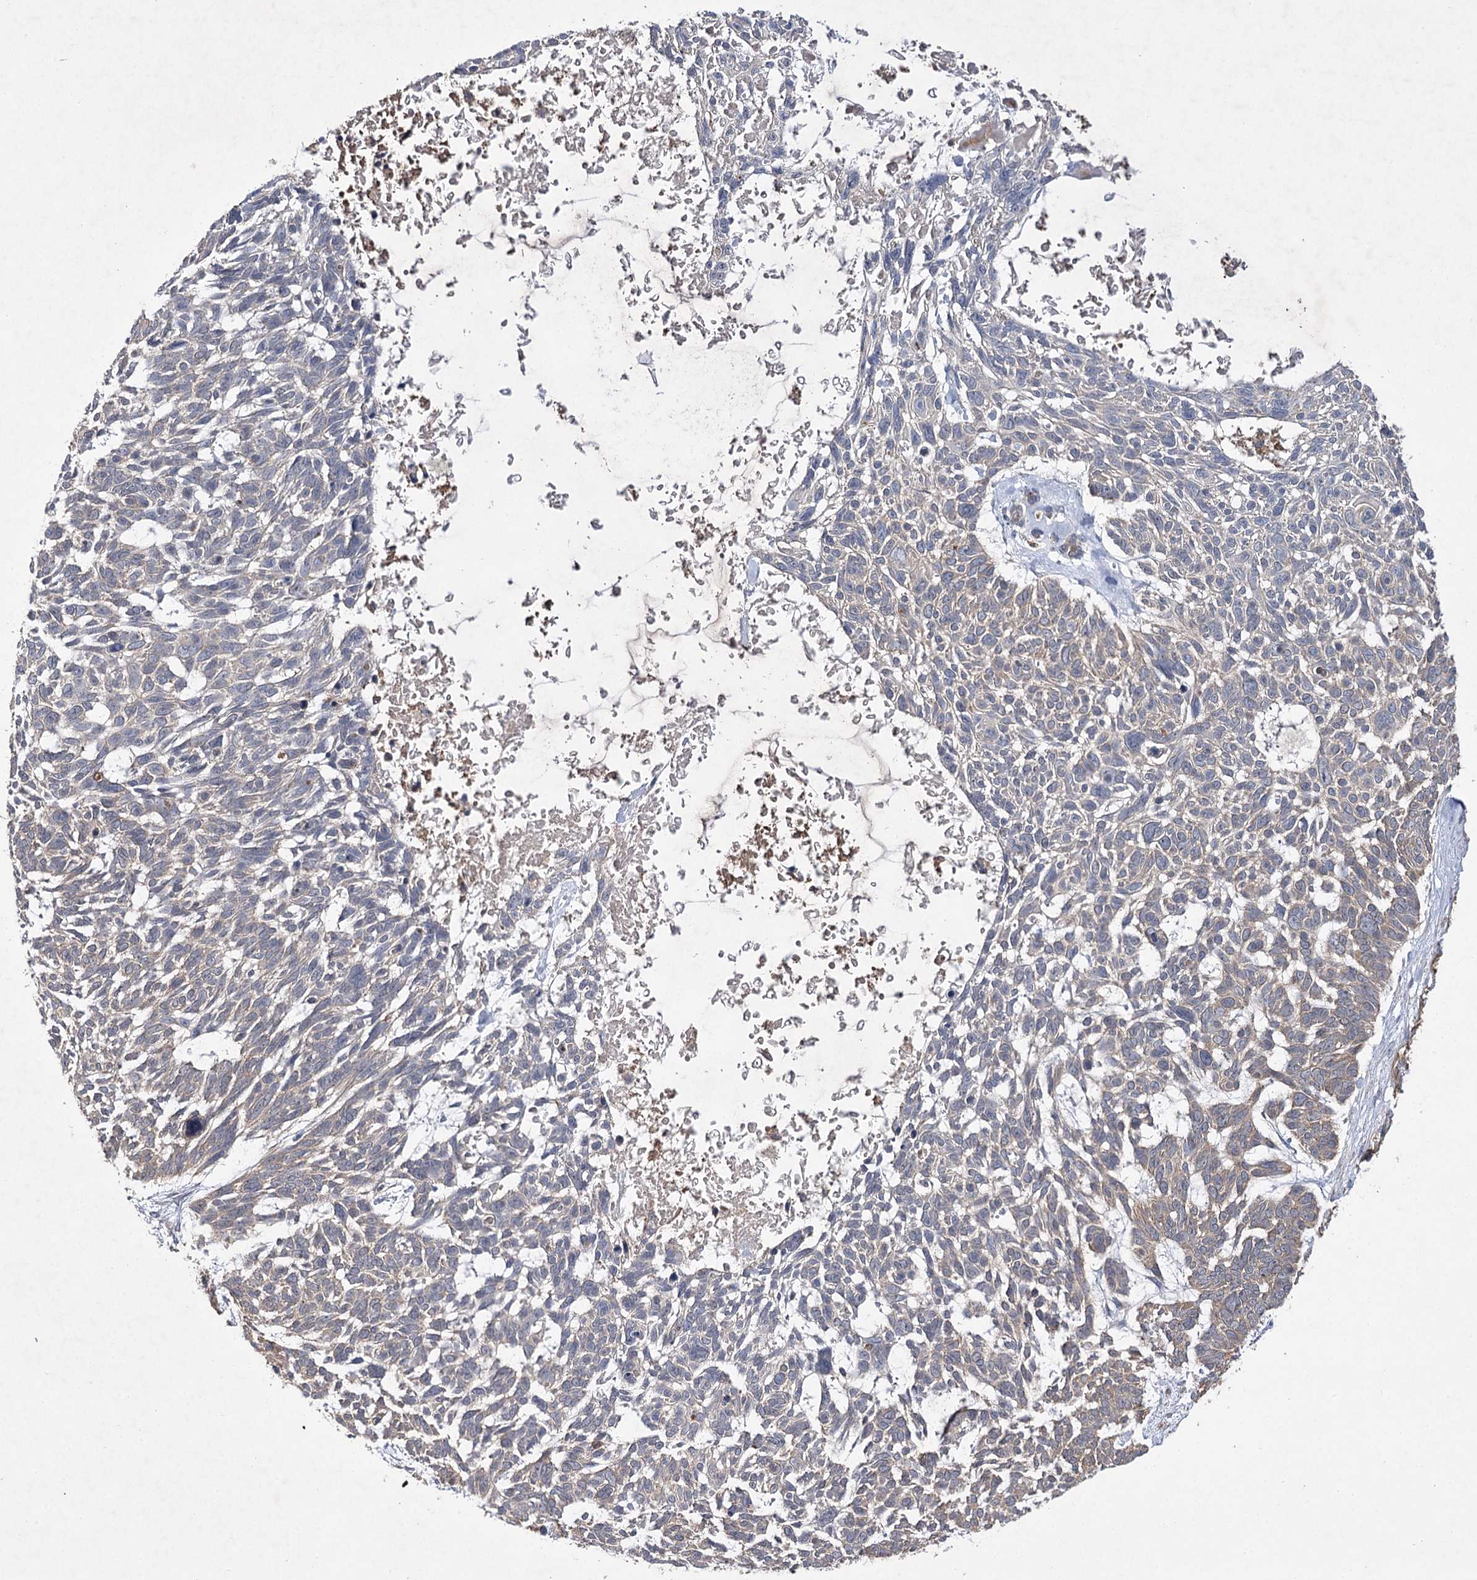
{"staining": {"intensity": "weak", "quantity": "<25%", "location": "cytoplasmic/membranous"}, "tissue": "skin cancer", "cell_type": "Tumor cells", "image_type": "cancer", "snomed": [{"axis": "morphology", "description": "Basal cell carcinoma"}, {"axis": "topography", "description": "Skin"}], "caption": "DAB (3,3'-diaminobenzidine) immunohistochemical staining of human basal cell carcinoma (skin) exhibits no significant expression in tumor cells.", "gene": "BCR", "patient": {"sex": "male", "age": 88}}